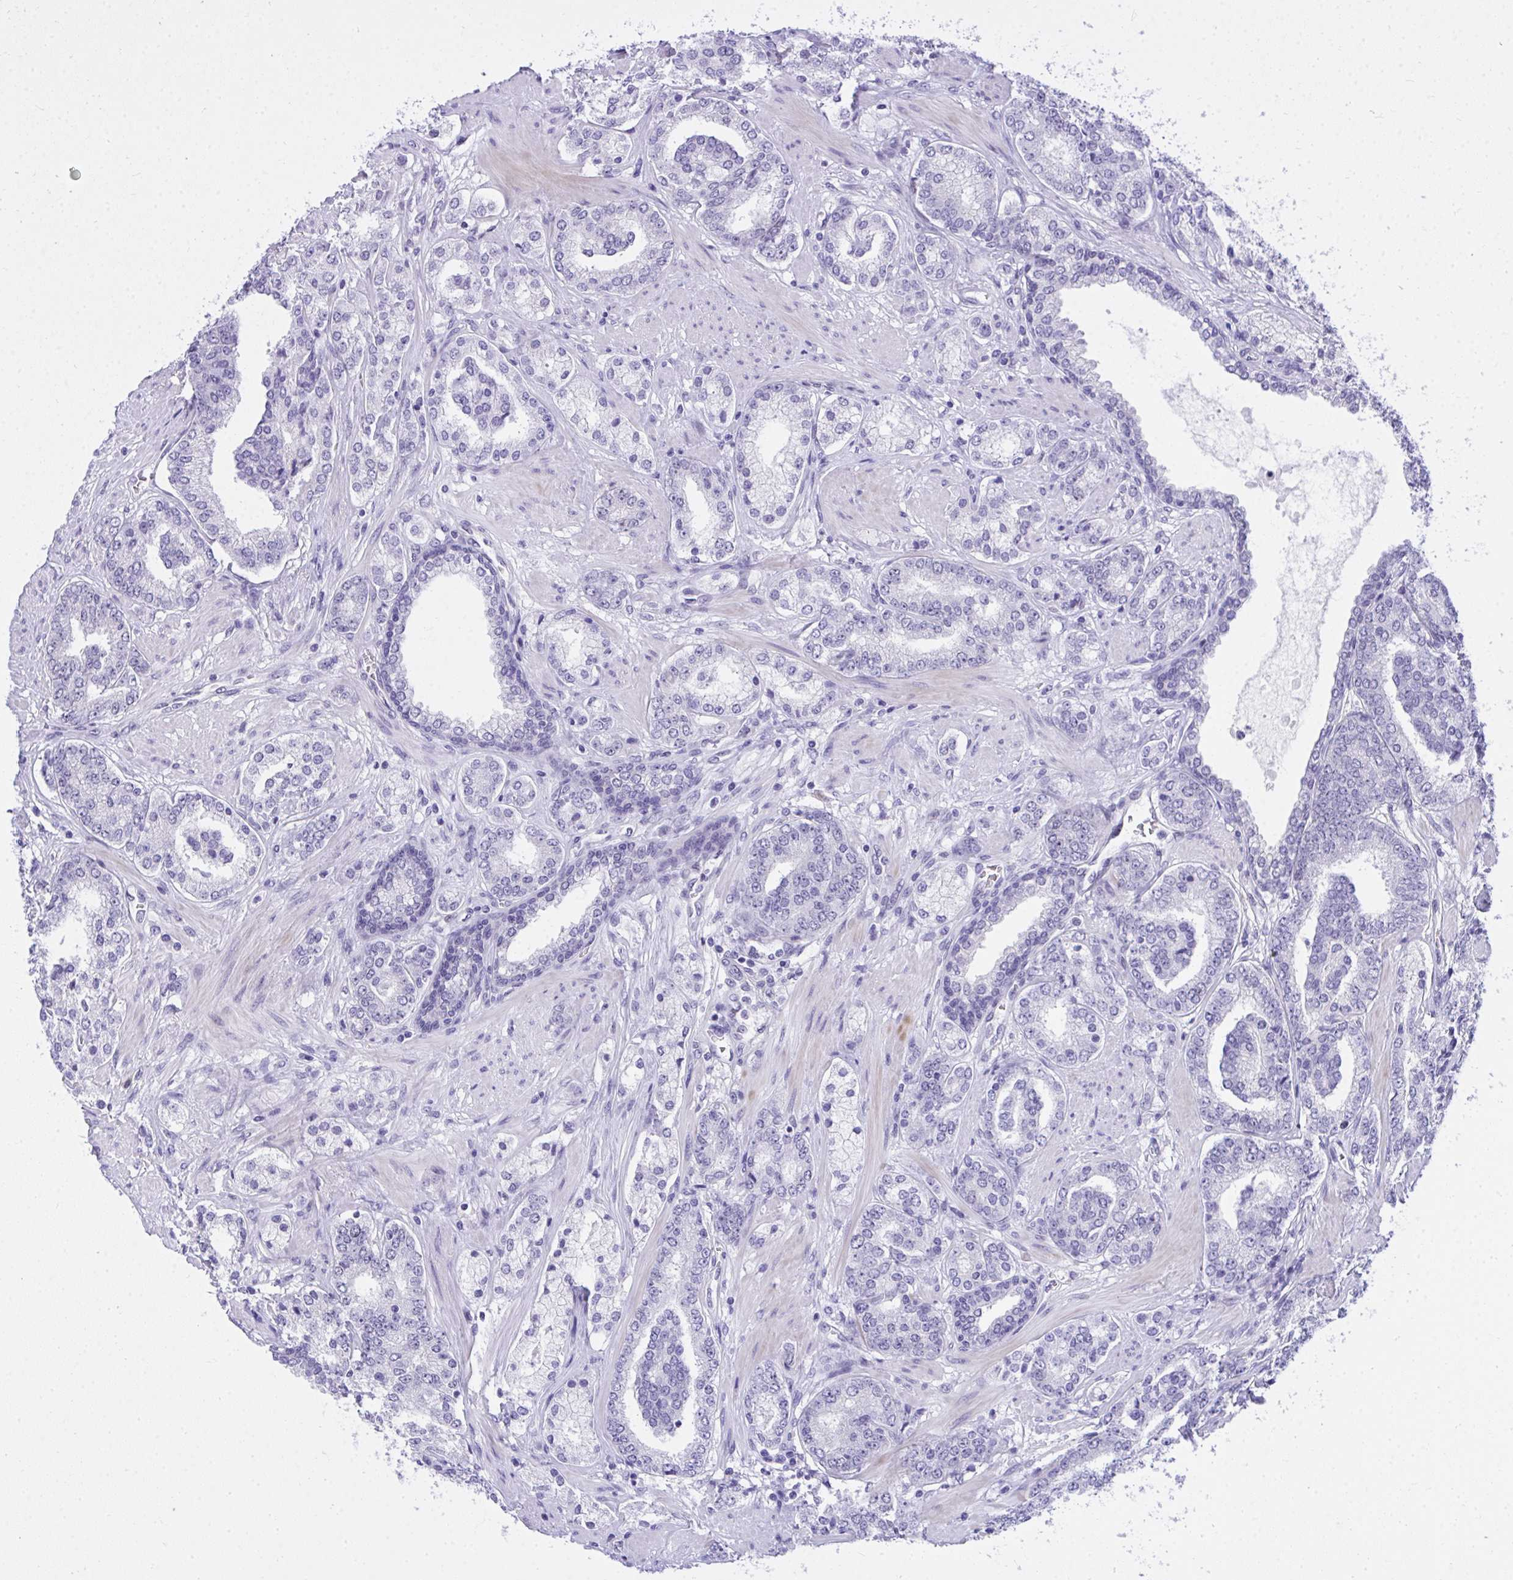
{"staining": {"intensity": "negative", "quantity": "none", "location": "none"}, "tissue": "prostate cancer", "cell_type": "Tumor cells", "image_type": "cancer", "snomed": [{"axis": "morphology", "description": "Adenocarcinoma, High grade"}, {"axis": "topography", "description": "Prostate"}], "caption": "IHC image of prostate cancer (high-grade adenocarcinoma) stained for a protein (brown), which demonstrates no expression in tumor cells.", "gene": "TEAD4", "patient": {"sex": "male", "age": 62}}